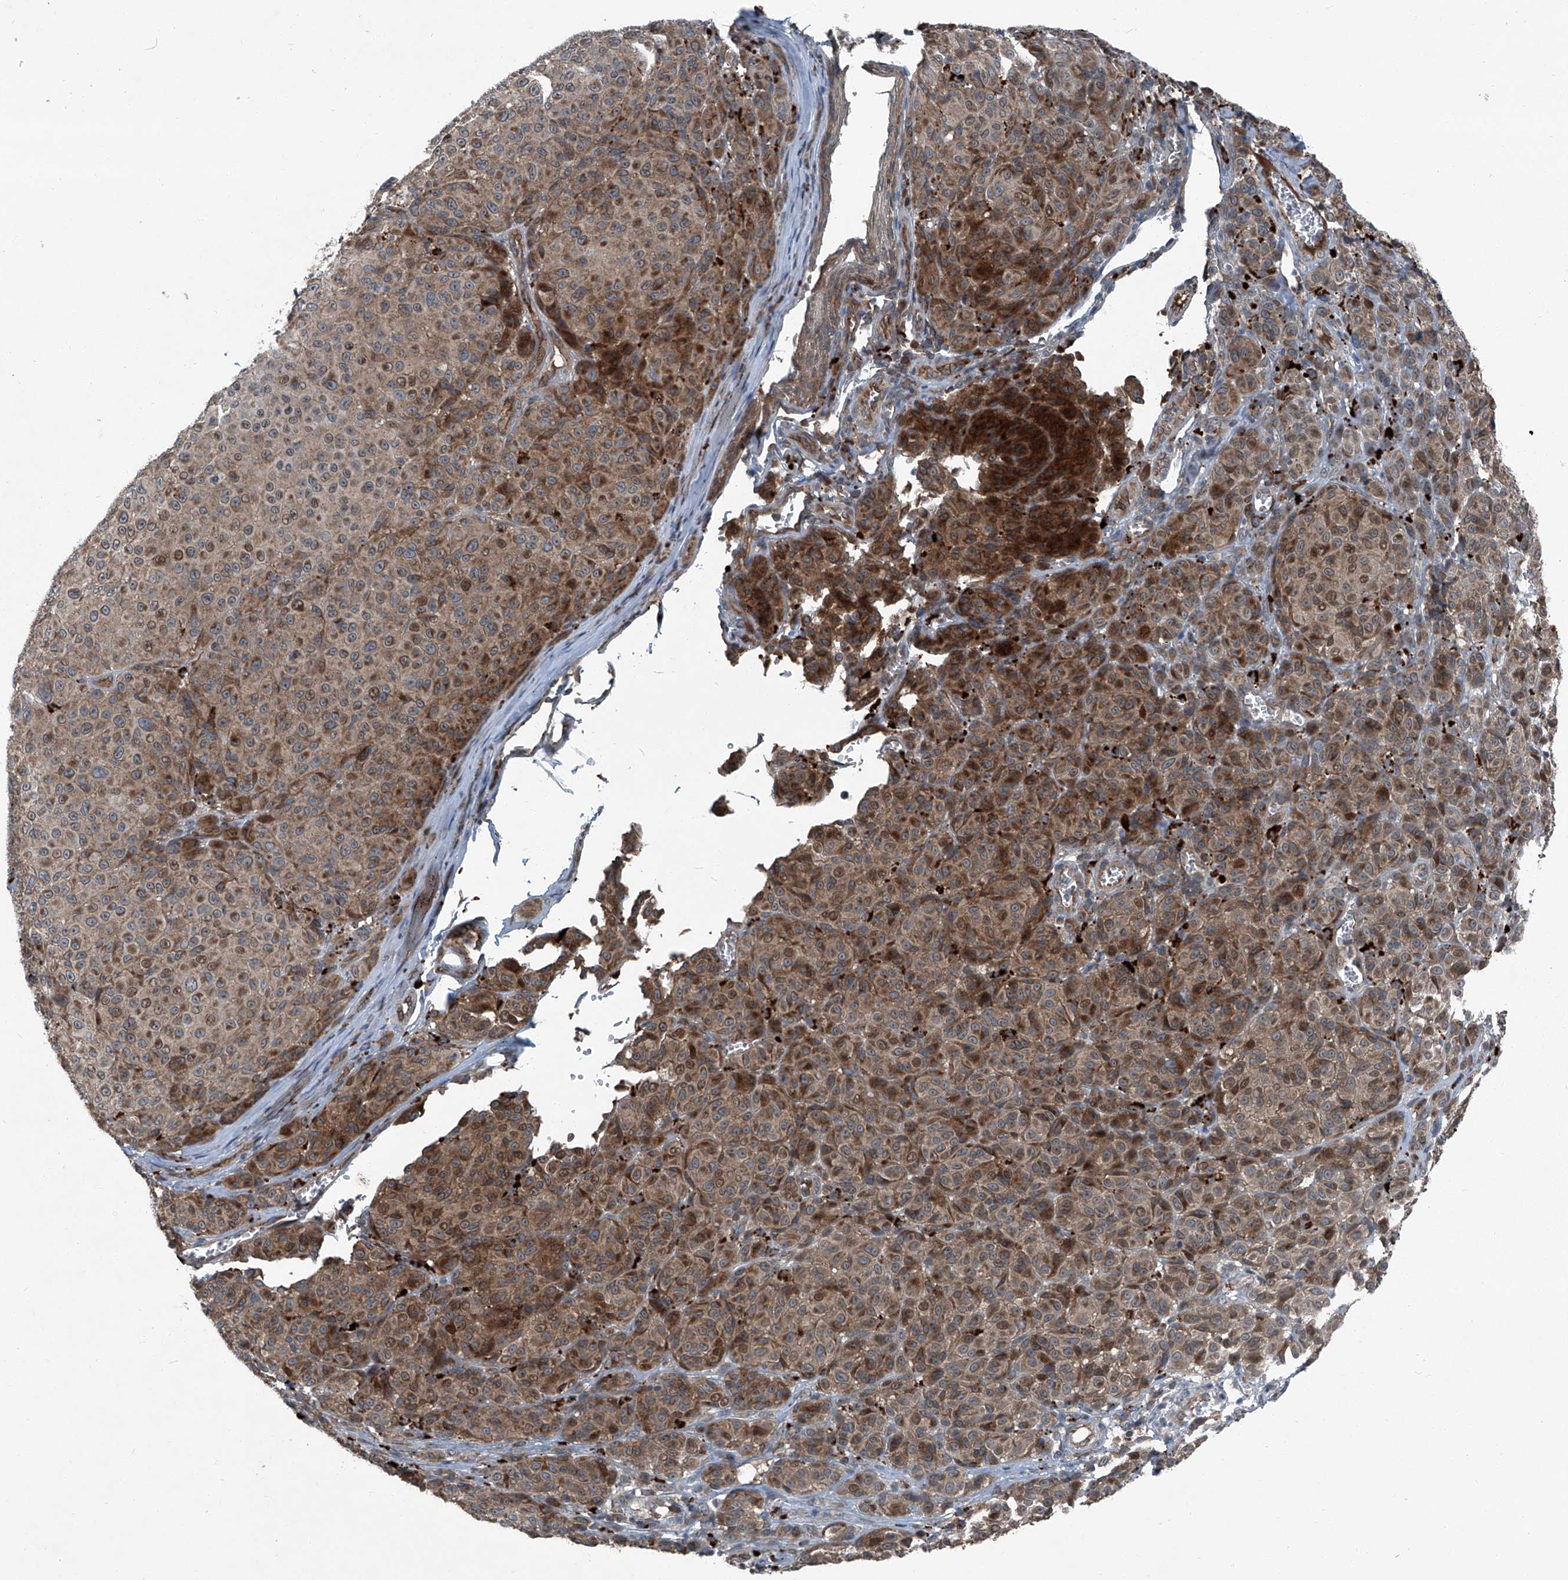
{"staining": {"intensity": "moderate", "quantity": ">75%", "location": "cytoplasmic/membranous"}, "tissue": "melanoma", "cell_type": "Tumor cells", "image_type": "cancer", "snomed": [{"axis": "morphology", "description": "Malignant melanoma, NOS"}, {"axis": "topography", "description": "Skin"}], "caption": "Immunohistochemical staining of human malignant melanoma reveals medium levels of moderate cytoplasmic/membranous protein staining in about >75% of tumor cells.", "gene": "SENP2", "patient": {"sex": "male", "age": 73}}